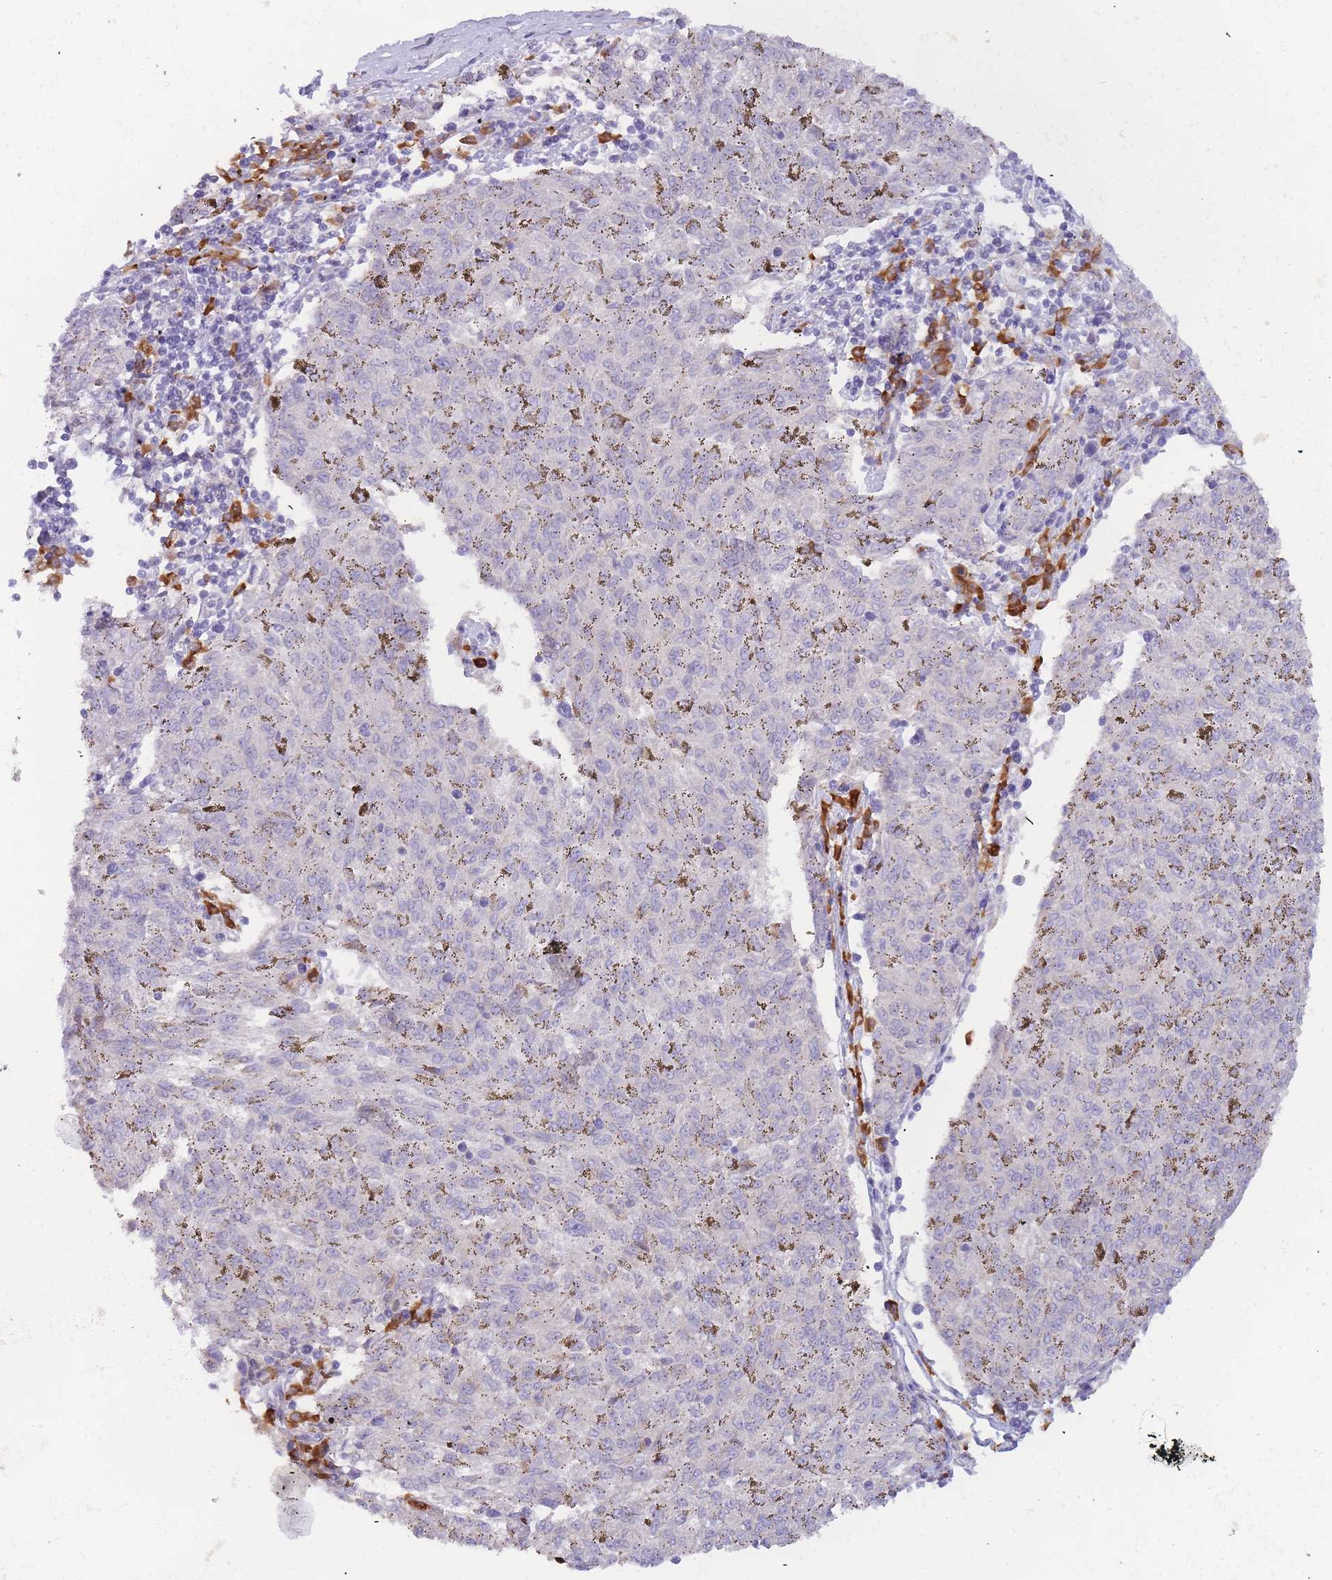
{"staining": {"intensity": "negative", "quantity": "none", "location": "none"}, "tissue": "melanoma", "cell_type": "Tumor cells", "image_type": "cancer", "snomed": [{"axis": "morphology", "description": "Malignant melanoma, NOS"}, {"axis": "topography", "description": "Skin"}], "caption": "A high-resolution histopathology image shows IHC staining of malignant melanoma, which reveals no significant positivity in tumor cells.", "gene": "SLC35E4", "patient": {"sex": "female", "age": 72}}